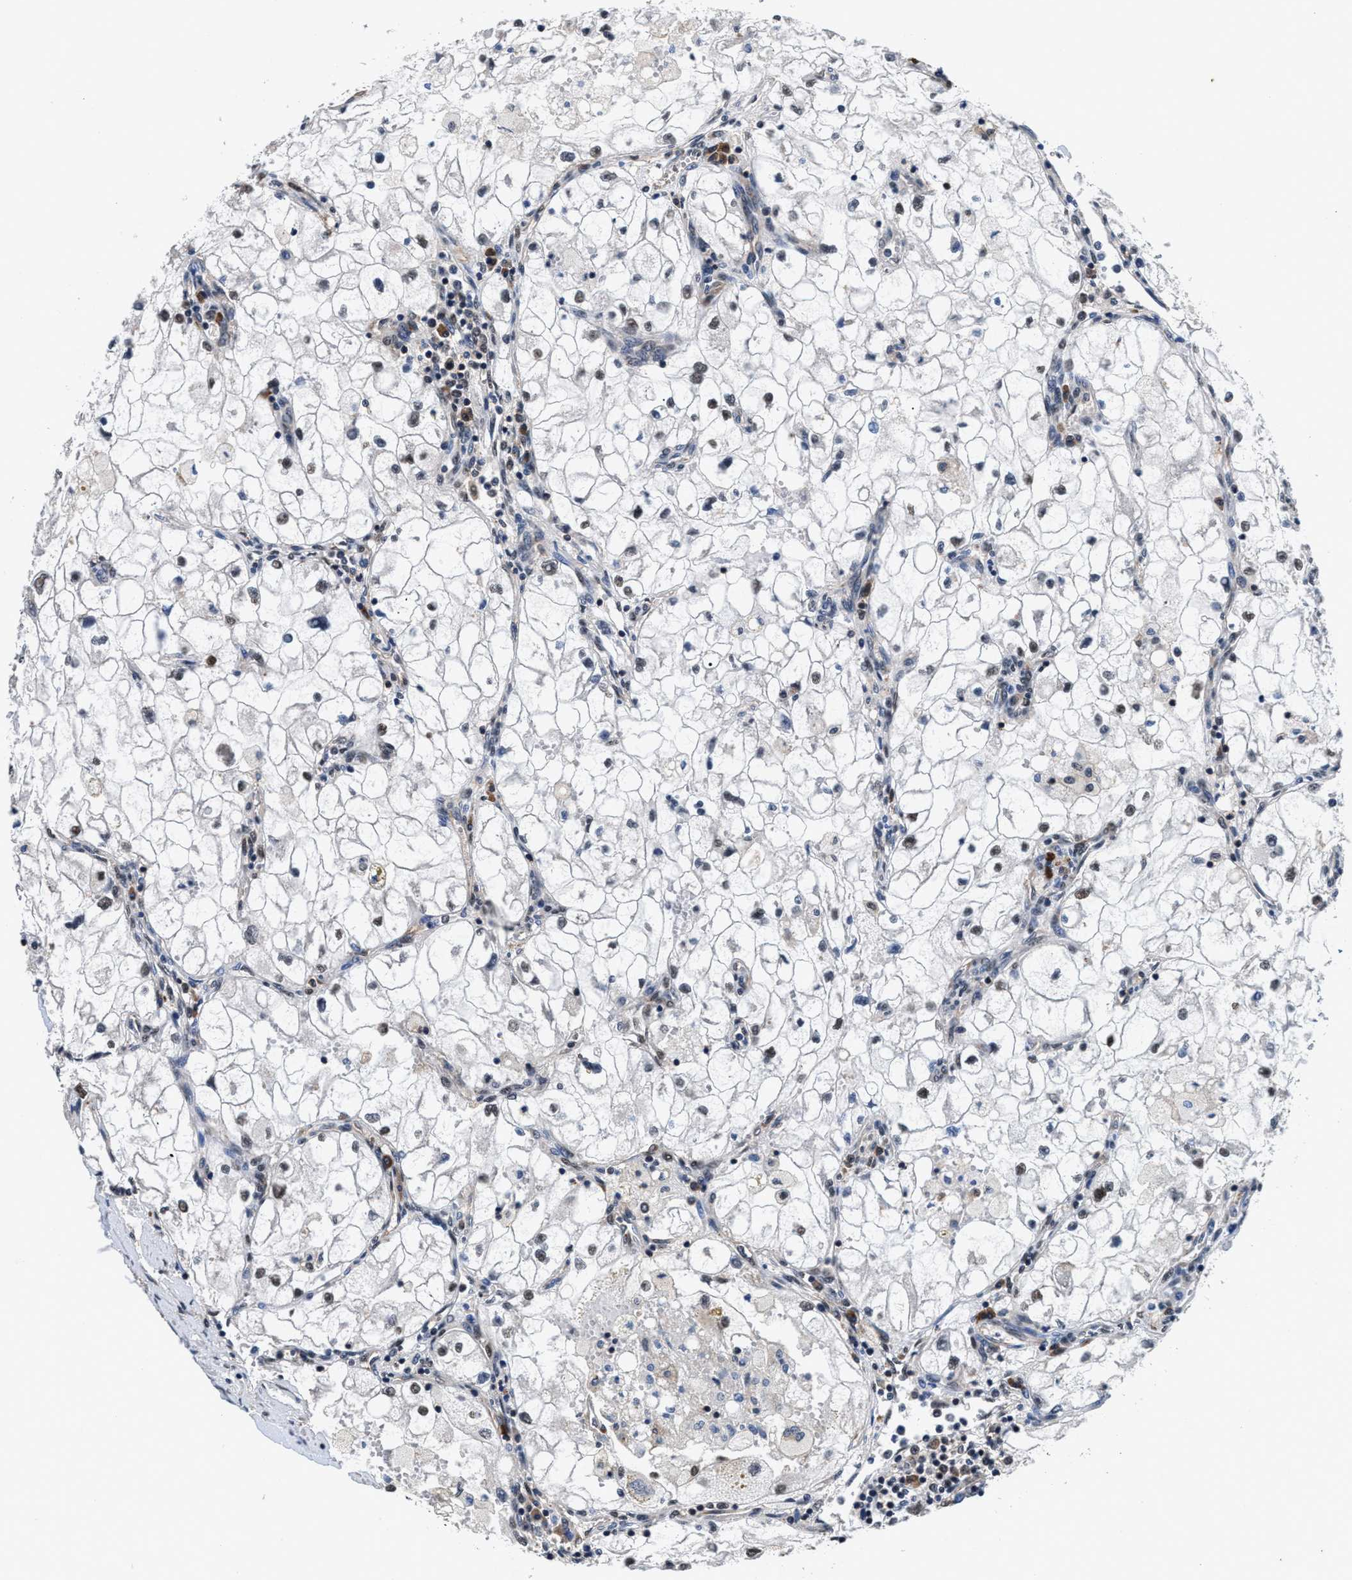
{"staining": {"intensity": "weak", "quantity": "<25%", "location": "nuclear"}, "tissue": "renal cancer", "cell_type": "Tumor cells", "image_type": "cancer", "snomed": [{"axis": "morphology", "description": "Adenocarcinoma, NOS"}, {"axis": "topography", "description": "Kidney"}], "caption": "Immunohistochemistry photomicrograph of human renal cancer (adenocarcinoma) stained for a protein (brown), which shows no expression in tumor cells.", "gene": "USP16", "patient": {"sex": "female", "age": 70}}